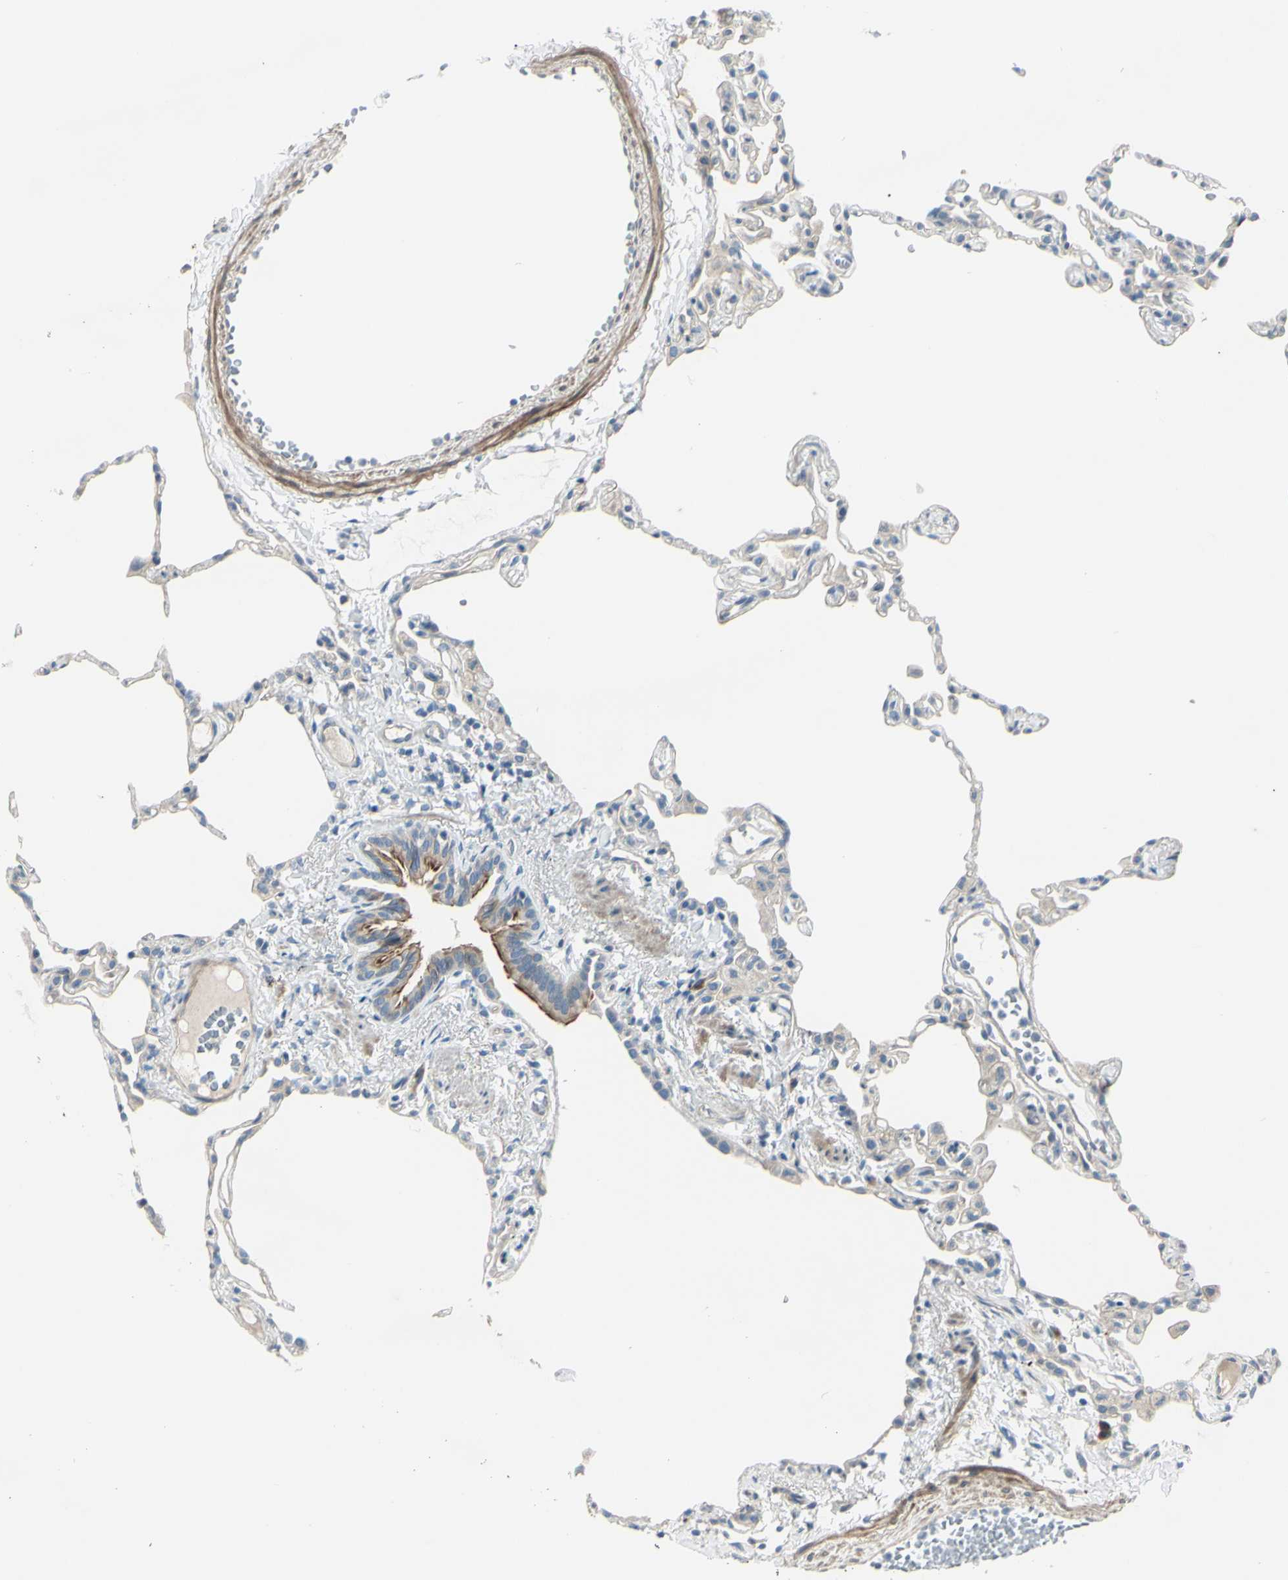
{"staining": {"intensity": "negative", "quantity": "none", "location": "none"}, "tissue": "lung", "cell_type": "Alveolar cells", "image_type": "normal", "snomed": [{"axis": "morphology", "description": "Normal tissue, NOS"}, {"axis": "topography", "description": "Lung"}], "caption": "Image shows no protein expression in alveolar cells of normal lung.", "gene": "LRRK1", "patient": {"sex": "female", "age": 49}}